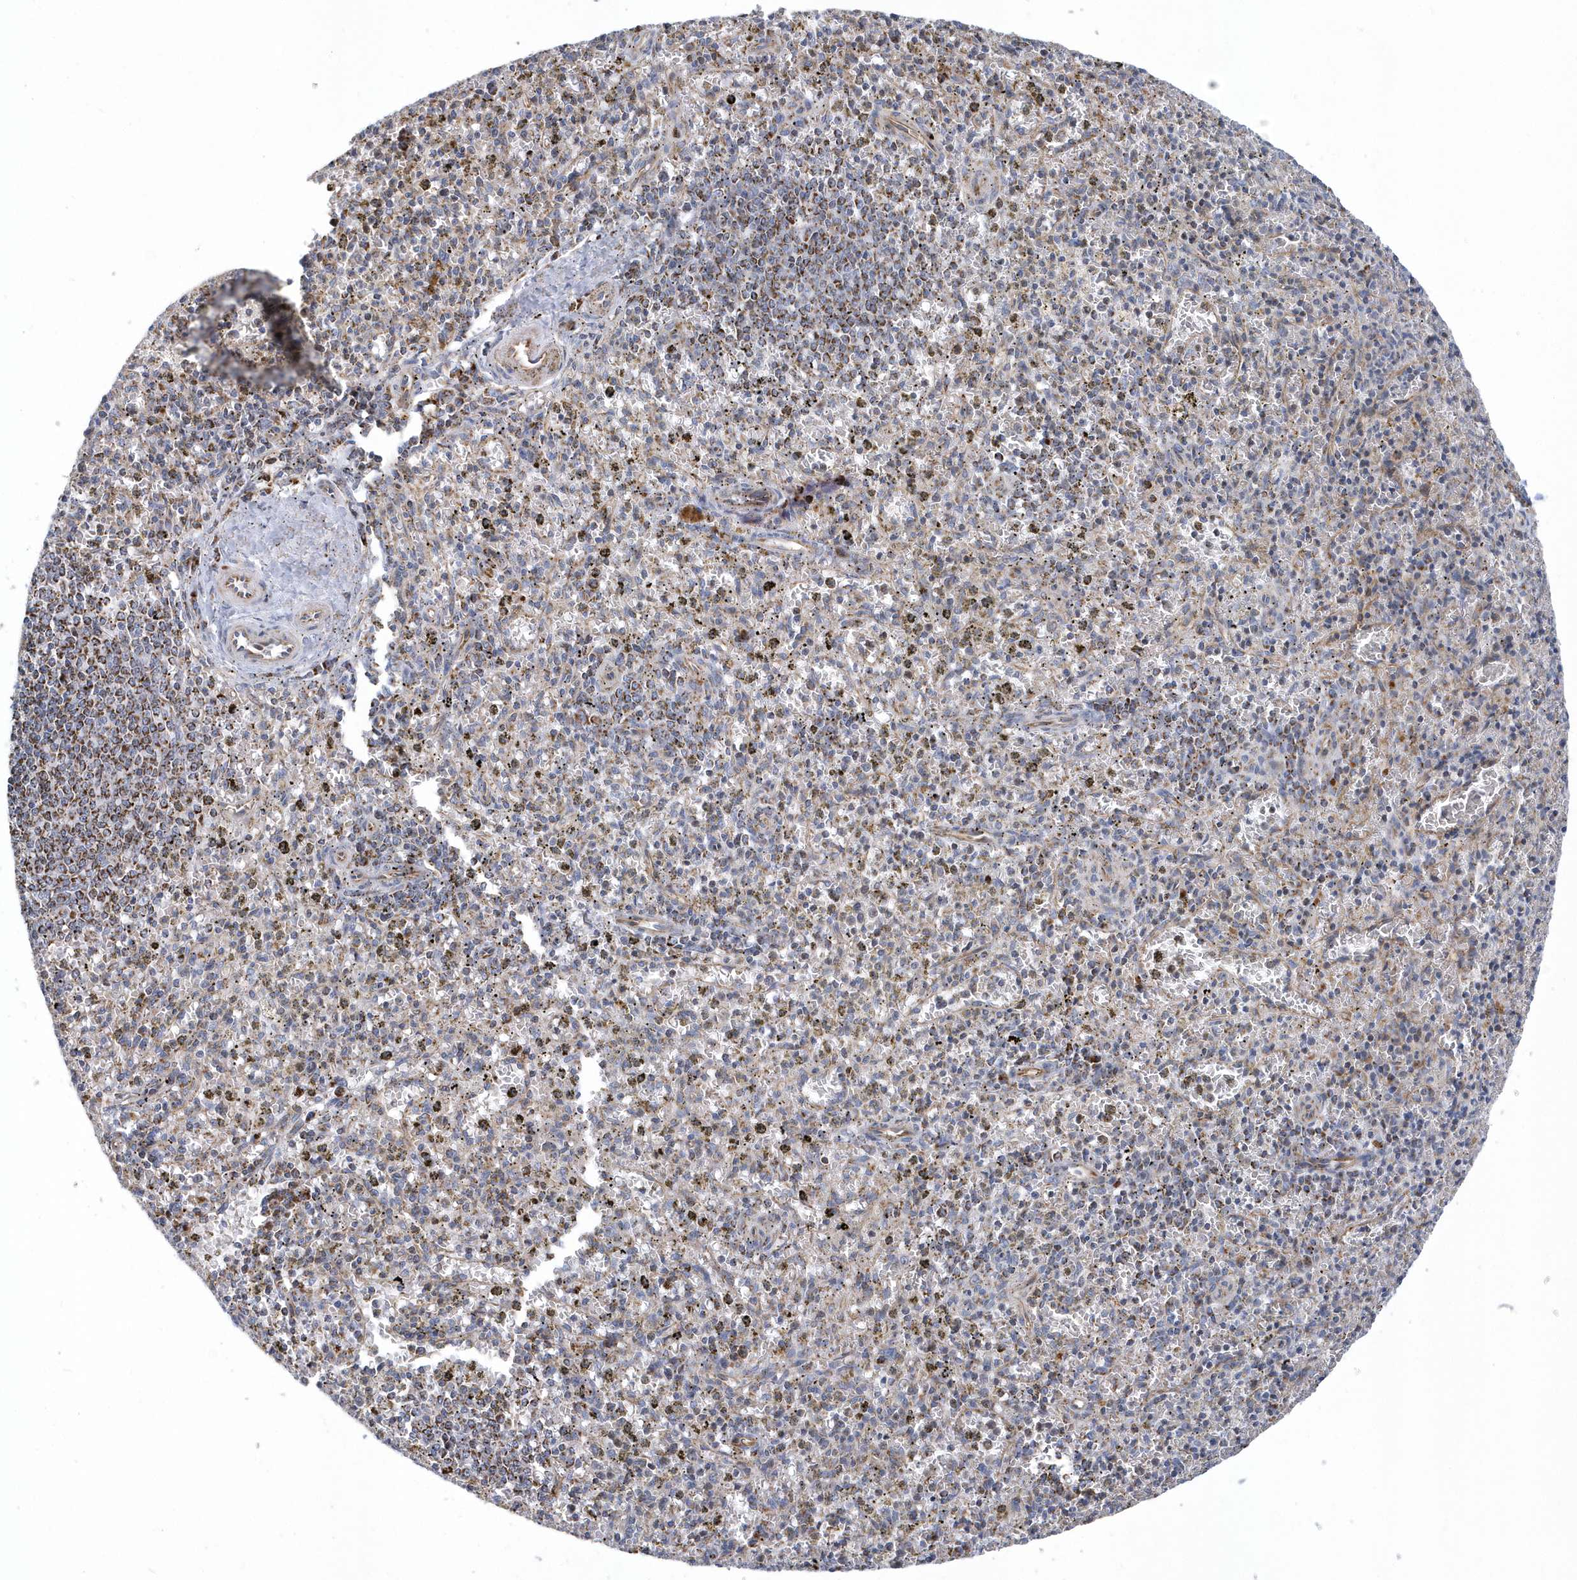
{"staining": {"intensity": "moderate", "quantity": "<25%", "location": "cytoplasmic/membranous"}, "tissue": "spleen", "cell_type": "Cells in red pulp", "image_type": "normal", "snomed": [{"axis": "morphology", "description": "Normal tissue, NOS"}, {"axis": "topography", "description": "Spleen"}], "caption": "Immunohistochemistry (IHC) of benign spleen reveals low levels of moderate cytoplasmic/membranous expression in about <25% of cells in red pulp.", "gene": "VWA5B2", "patient": {"sex": "male", "age": 72}}